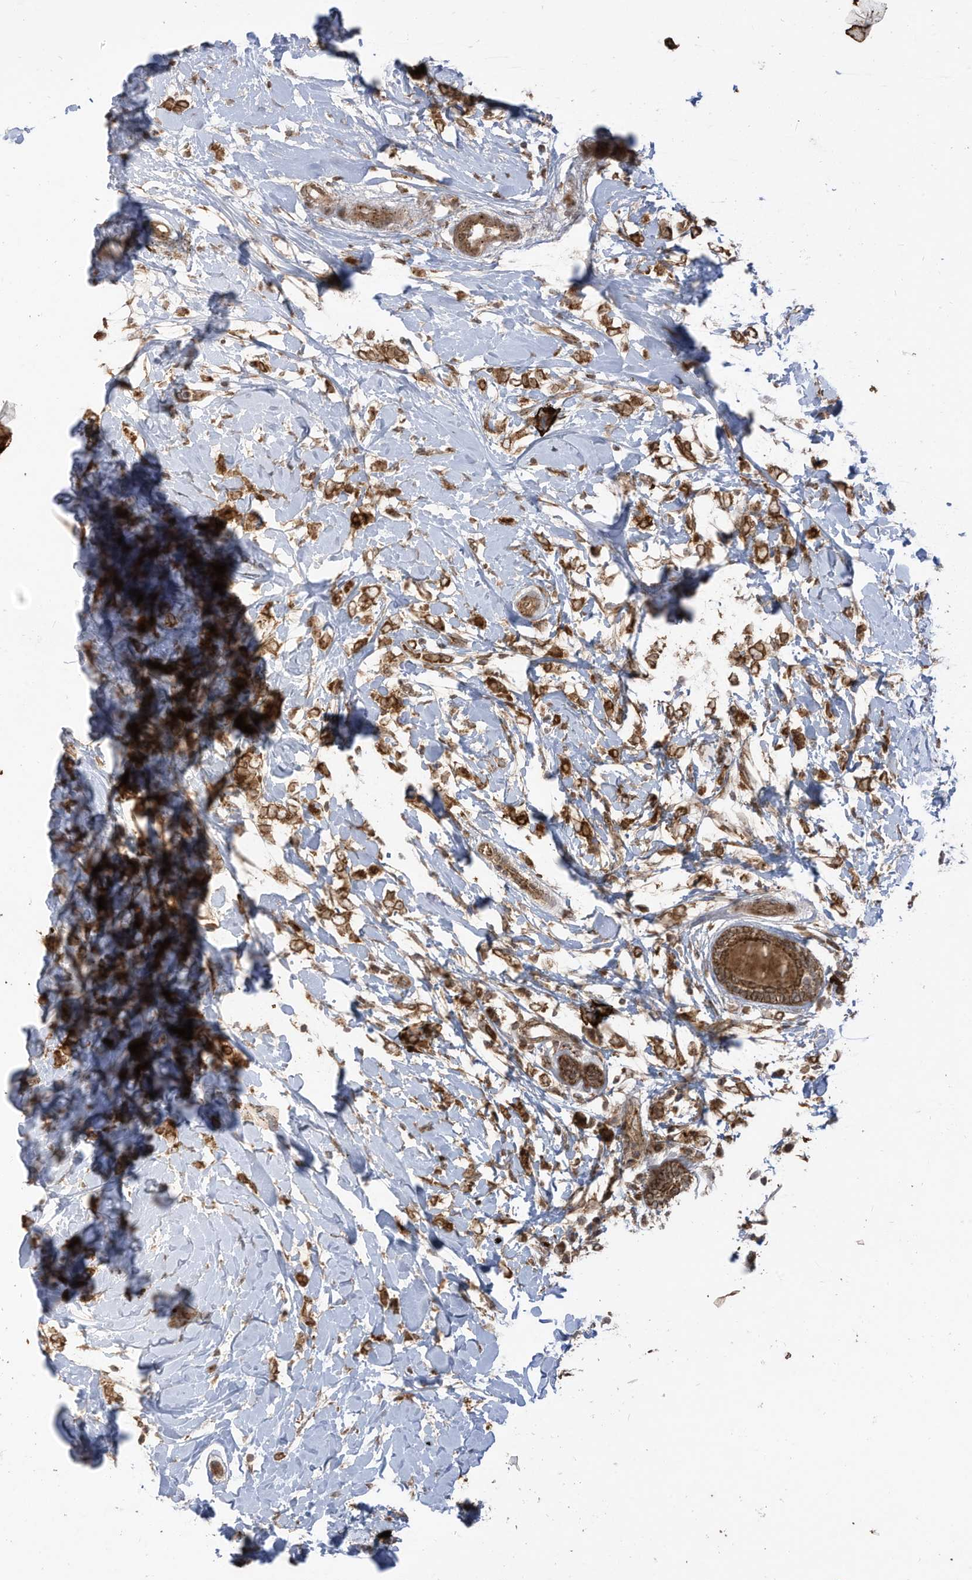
{"staining": {"intensity": "moderate", "quantity": ">75%", "location": "cytoplasmic/membranous"}, "tissue": "breast cancer", "cell_type": "Tumor cells", "image_type": "cancer", "snomed": [{"axis": "morphology", "description": "Normal tissue, NOS"}, {"axis": "morphology", "description": "Lobular carcinoma"}, {"axis": "topography", "description": "Breast"}], "caption": "Tumor cells reveal moderate cytoplasmic/membranous expression in approximately >75% of cells in breast cancer. (IHC, brightfield microscopy, high magnification).", "gene": "TRIM67", "patient": {"sex": "female", "age": 47}}